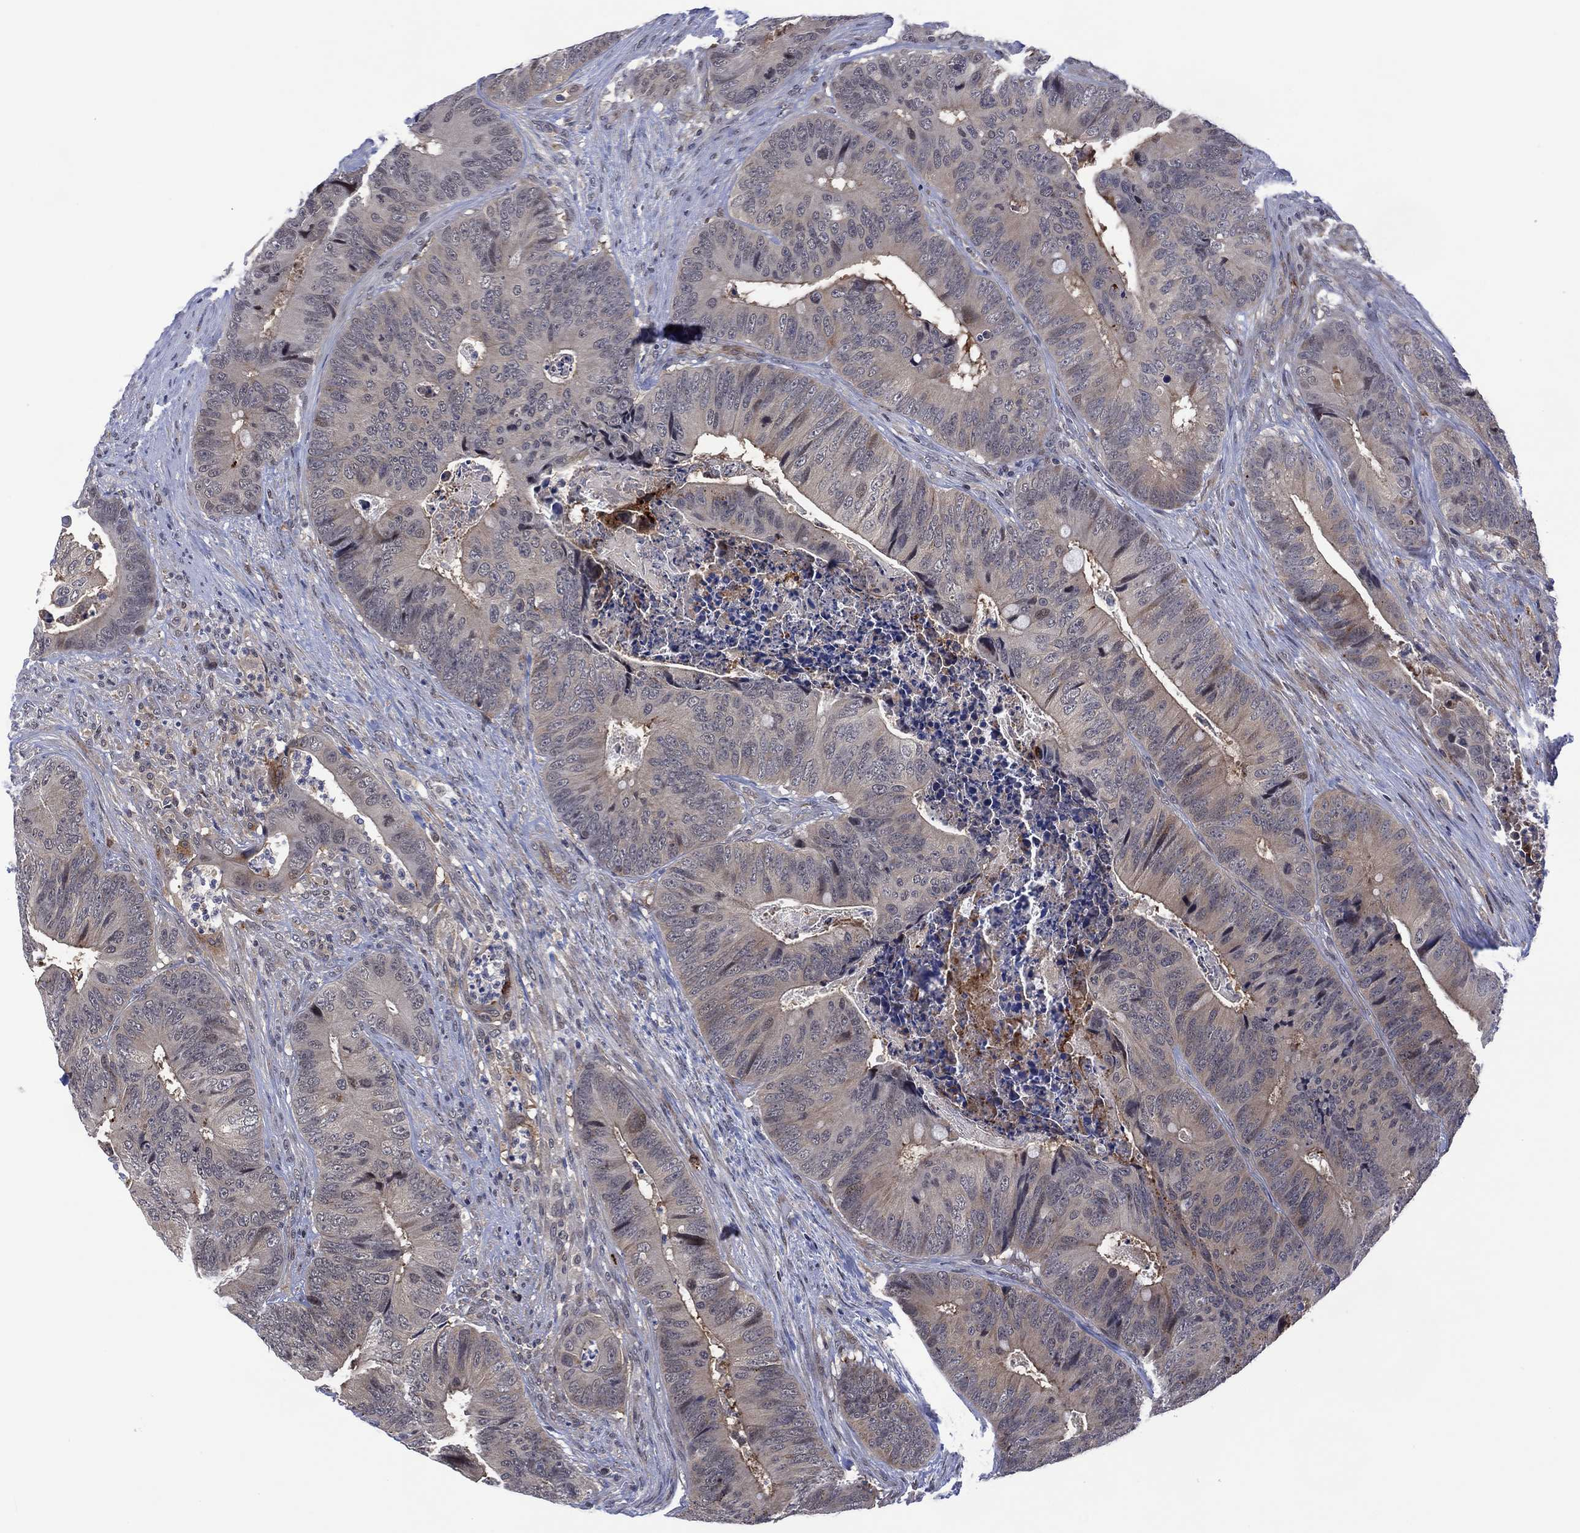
{"staining": {"intensity": "negative", "quantity": "none", "location": "none"}, "tissue": "colorectal cancer", "cell_type": "Tumor cells", "image_type": "cancer", "snomed": [{"axis": "morphology", "description": "Adenocarcinoma, NOS"}, {"axis": "topography", "description": "Colon"}], "caption": "IHC of human colorectal cancer (adenocarcinoma) reveals no staining in tumor cells. (Brightfield microscopy of DAB IHC at high magnification).", "gene": "DPP4", "patient": {"sex": "male", "age": 84}}